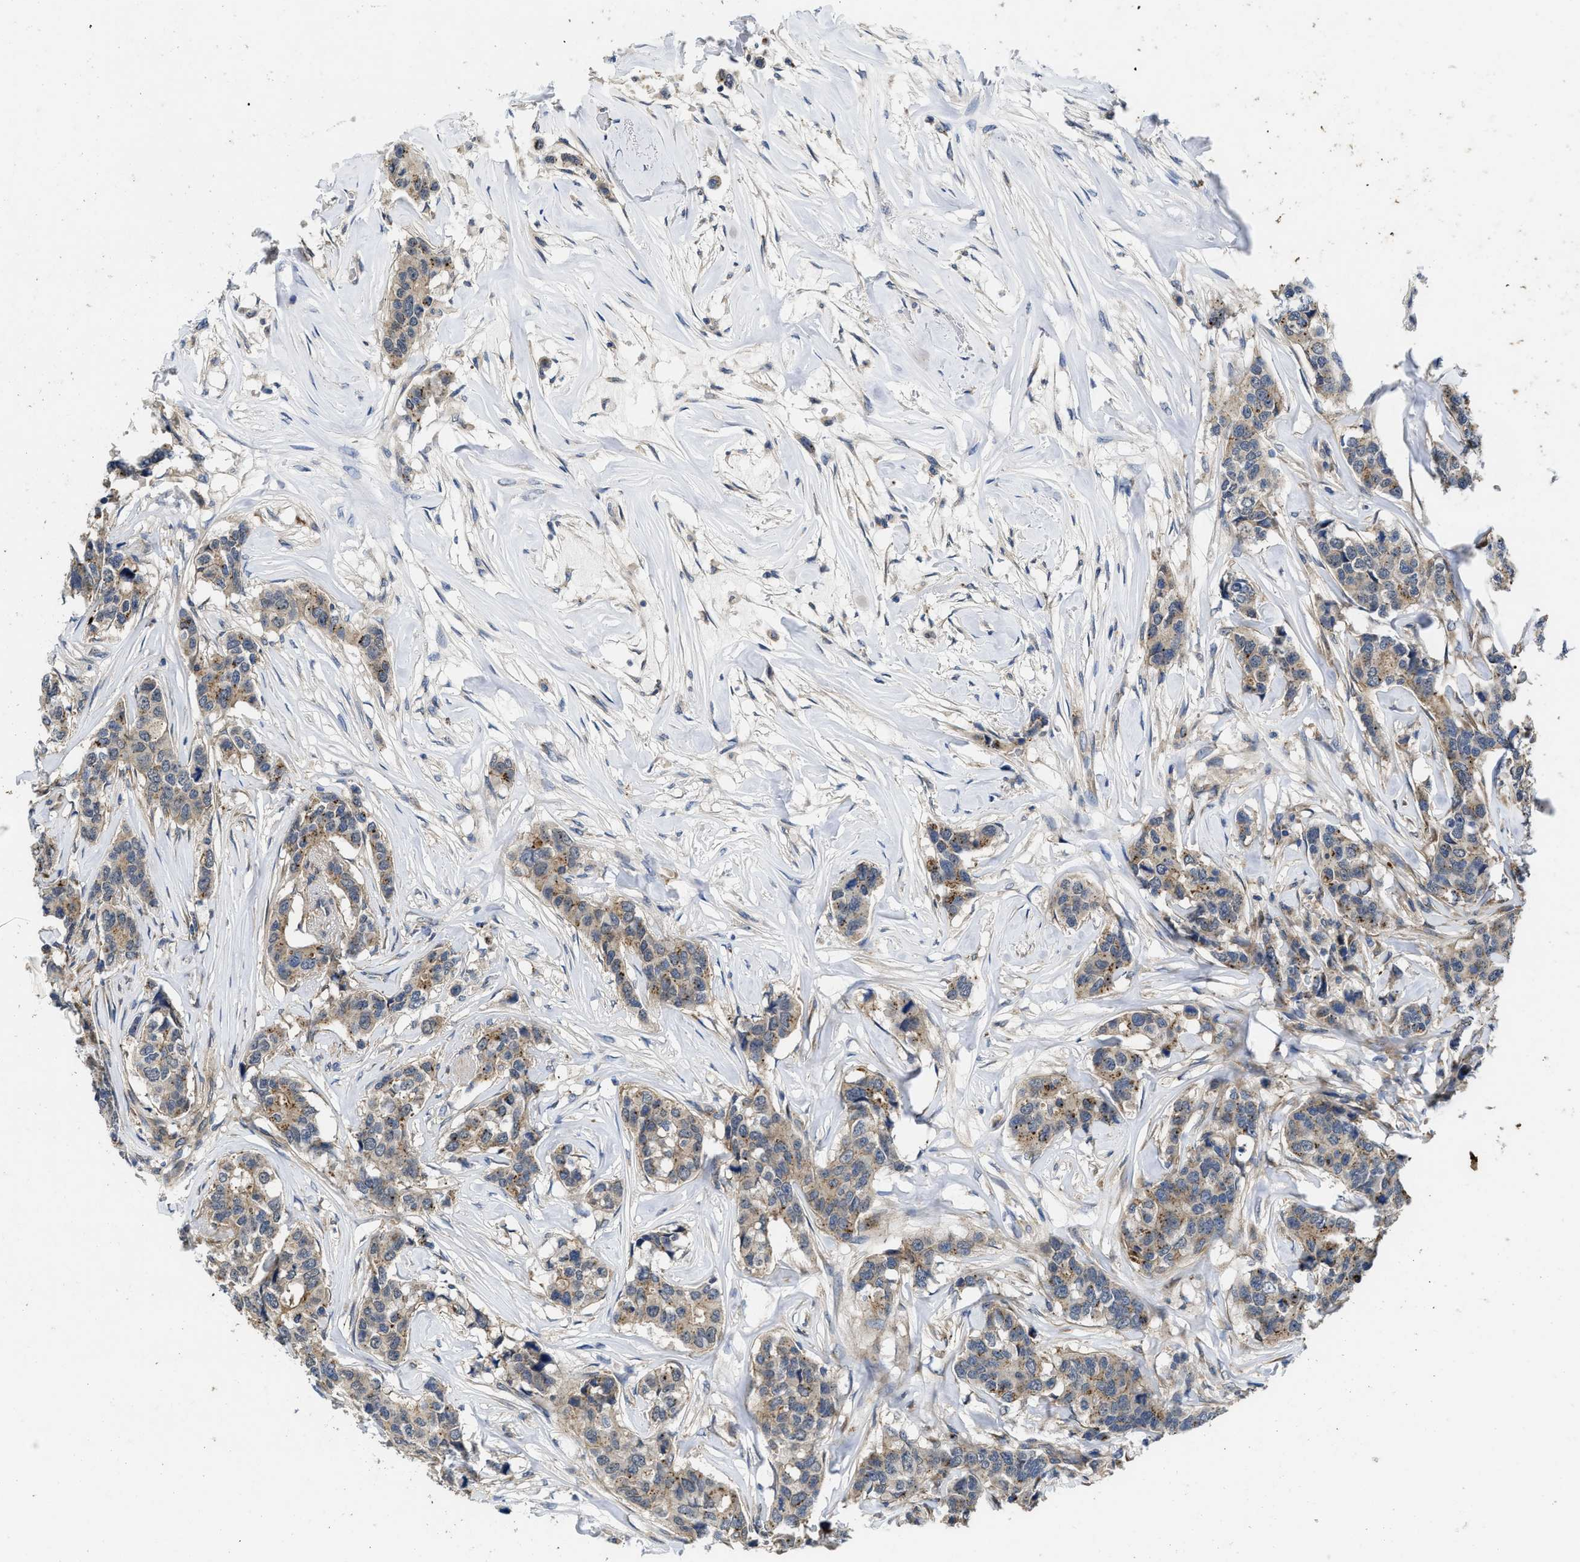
{"staining": {"intensity": "weak", "quantity": ">75%", "location": "cytoplasmic/membranous"}, "tissue": "breast cancer", "cell_type": "Tumor cells", "image_type": "cancer", "snomed": [{"axis": "morphology", "description": "Lobular carcinoma"}, {"axis": "topography", "description": "Breast"}], "caption": "This is an image of immunohistochemistry staining of breast cancer, which shows weak positivity in the cytoplasmic/membranous of tumor cells.", "gene": "PKD2", "patient": {"sex": "female", "age": 59}}